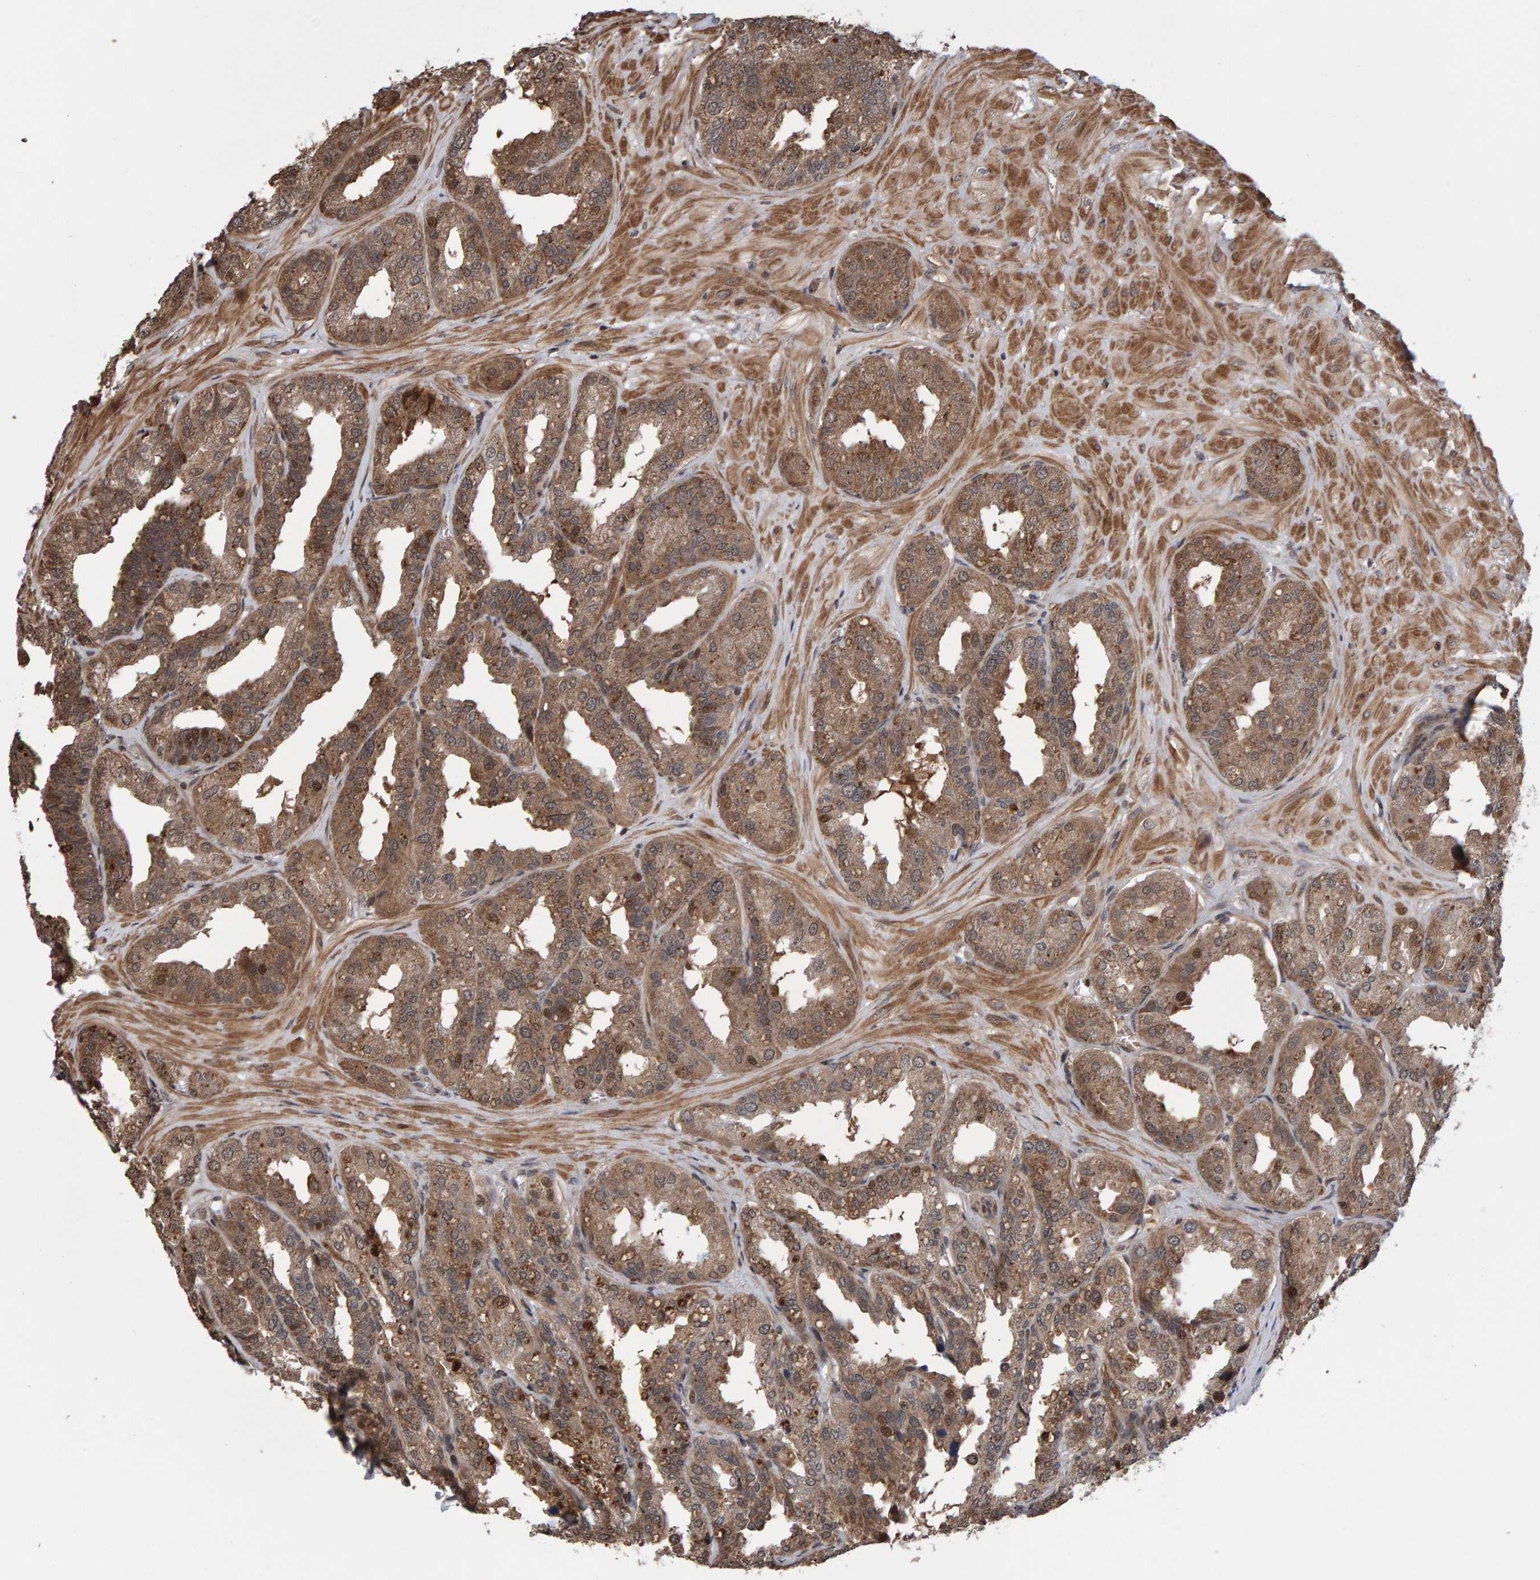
{"staining": {"intensity": "moderate", "quantity": ">75%", "location": "cytoplasmic/membranous"}, "tissue": "seminal vesicle", "cell_type": "Glandular cells", "image_type": "normal", "snomed": [{"axis": "morphology", "description": "Normal tissue, NOS"}, {"axis": "topography", "description": "Prostate"}, {"axis": "topography", "description": "Seminal veicle"}], "caption": "Protein staining demonstrates moderate cytoplasmic/membranous positivity in approximately >75% of glandular cells in unremarkable seminal vesicle. (IHC, brightfield microscopy, high magnification).", "gene": "PECR", "patient": {"sex": "male", "age": 51}}